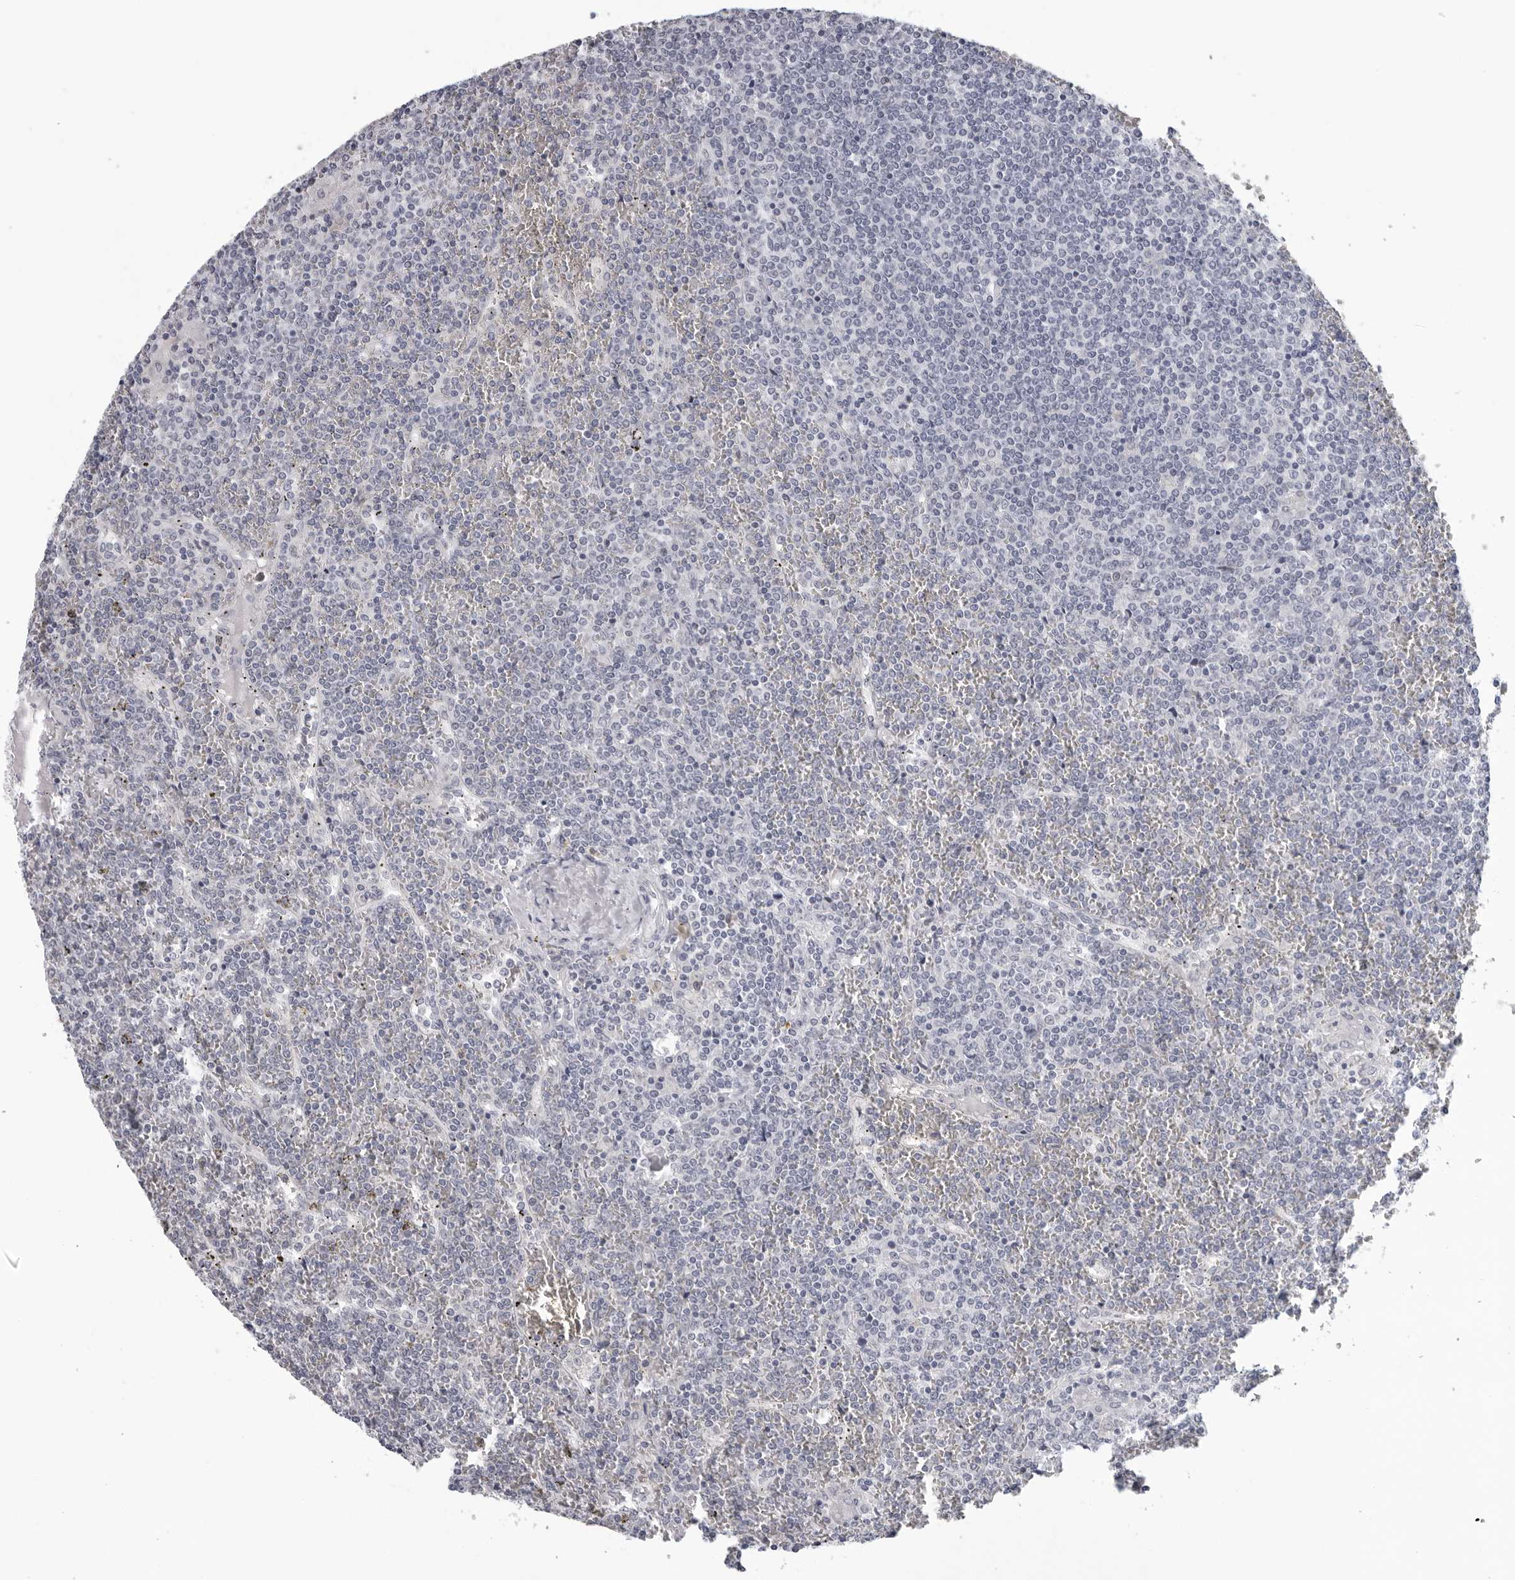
{"staining": {"intensity": "negative", "quantity": "none", "location": "none"}, "tissue": "lymphoma", "cell_type": "Tumor cells", "image_type": "cancer", "snomed": [{"axis": "morphology", "description": "Malignant lymphoma, non-Hodgkin's type, Low grade"}, {"axis": "topography", "description": "Spleen"}], "caption": "Tumor cells show no significant positivity in low-grade malignant lymphoma, non-Hodgkin's type.", "gene": "OPLAH", "patient": {"sex": "female", "age": 19}}